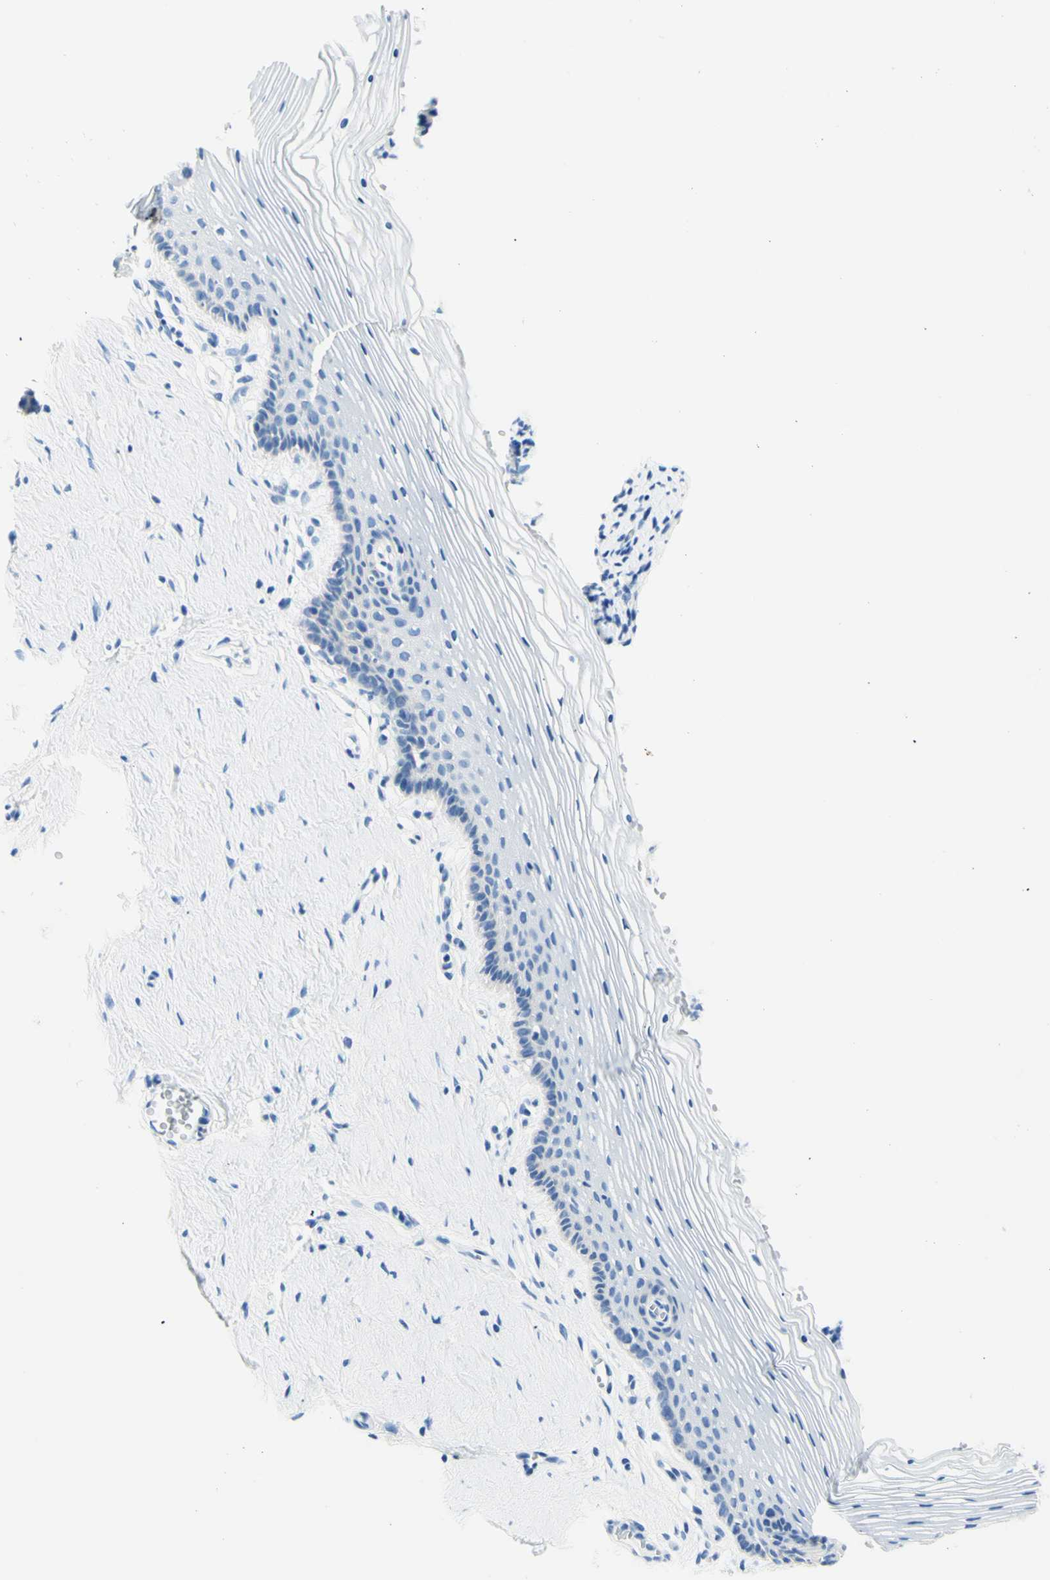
{"staining": {"intensity": "negative", "quantity": "none", "location": "none"}, "tissue": "vagina", "cell_type": "Squamous epithelial cells", "image_type": "normal", "snomed": [{"axis": "morphology", "description": "Normal tissue, NOS"}, {"axis": "topography", "description": "Vagina"}], "caption": "Immunohistochemistry of unremarkable vagina displays no positivity in squamous epithelial cells. (Immunohistochemistry (ihc), brightfield microscopy, high magnification).", "gene": "HPCA", "patient": {"sex": "female", "age": 32}}